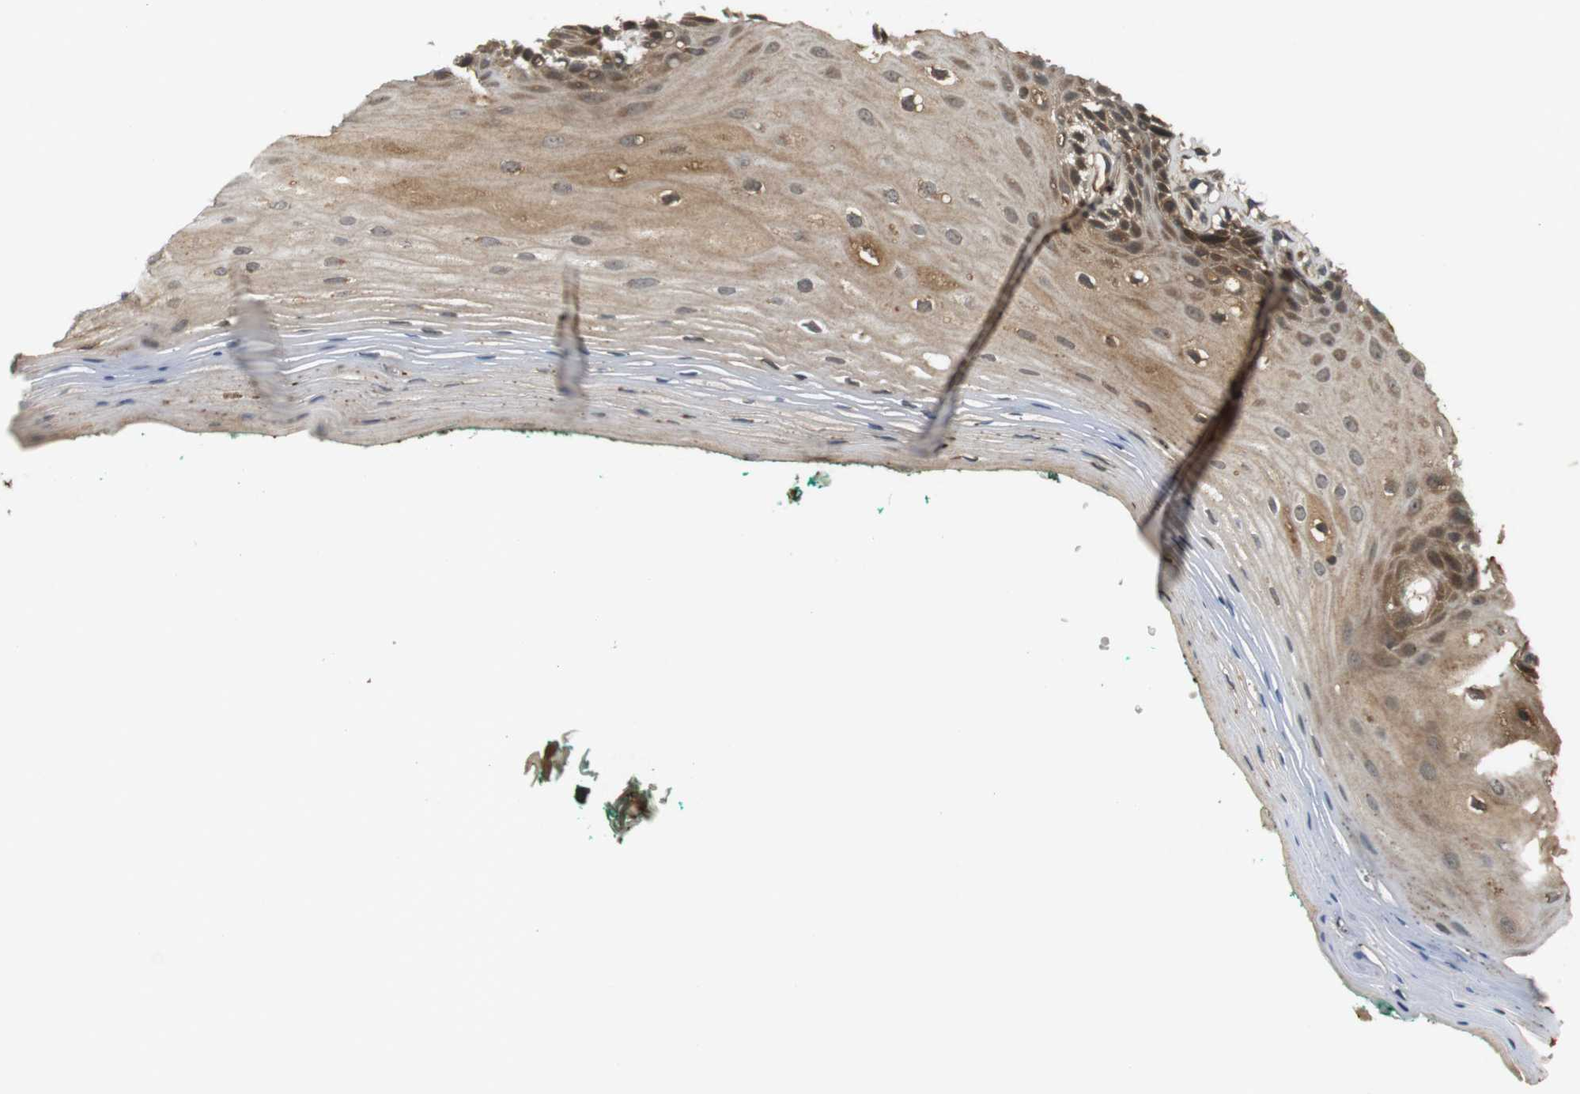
{"staining": {"intensity": "moderate", "quantity": ">75%", "location": "cytoplasmic/membranous"}, "tissue": "oral mucosa", "cell_type": "Squamous epithelial cells", "image_type": "normal", "snomed": [{"axis": "morphology", "description": "Normal tissue, NOS"}, {"axis": "topography", "description": "Skeletal muscle"}, {"axis": "topography", "description": "Oral tissue"}, {"axis": "topography", "description": "Peripheral nerve tissue"}], "caption": "Immunohistochemical staining of unremarkable human oral mucosa displays medium levels of moderate cytoplasmic/membranous expression in about >75% of squamous epithelial cells. (Brightfield microscopy of DAB IHC at high magnification).", "gene": "NFKBIE", "patient": {"sex": "female", "age": 84}}